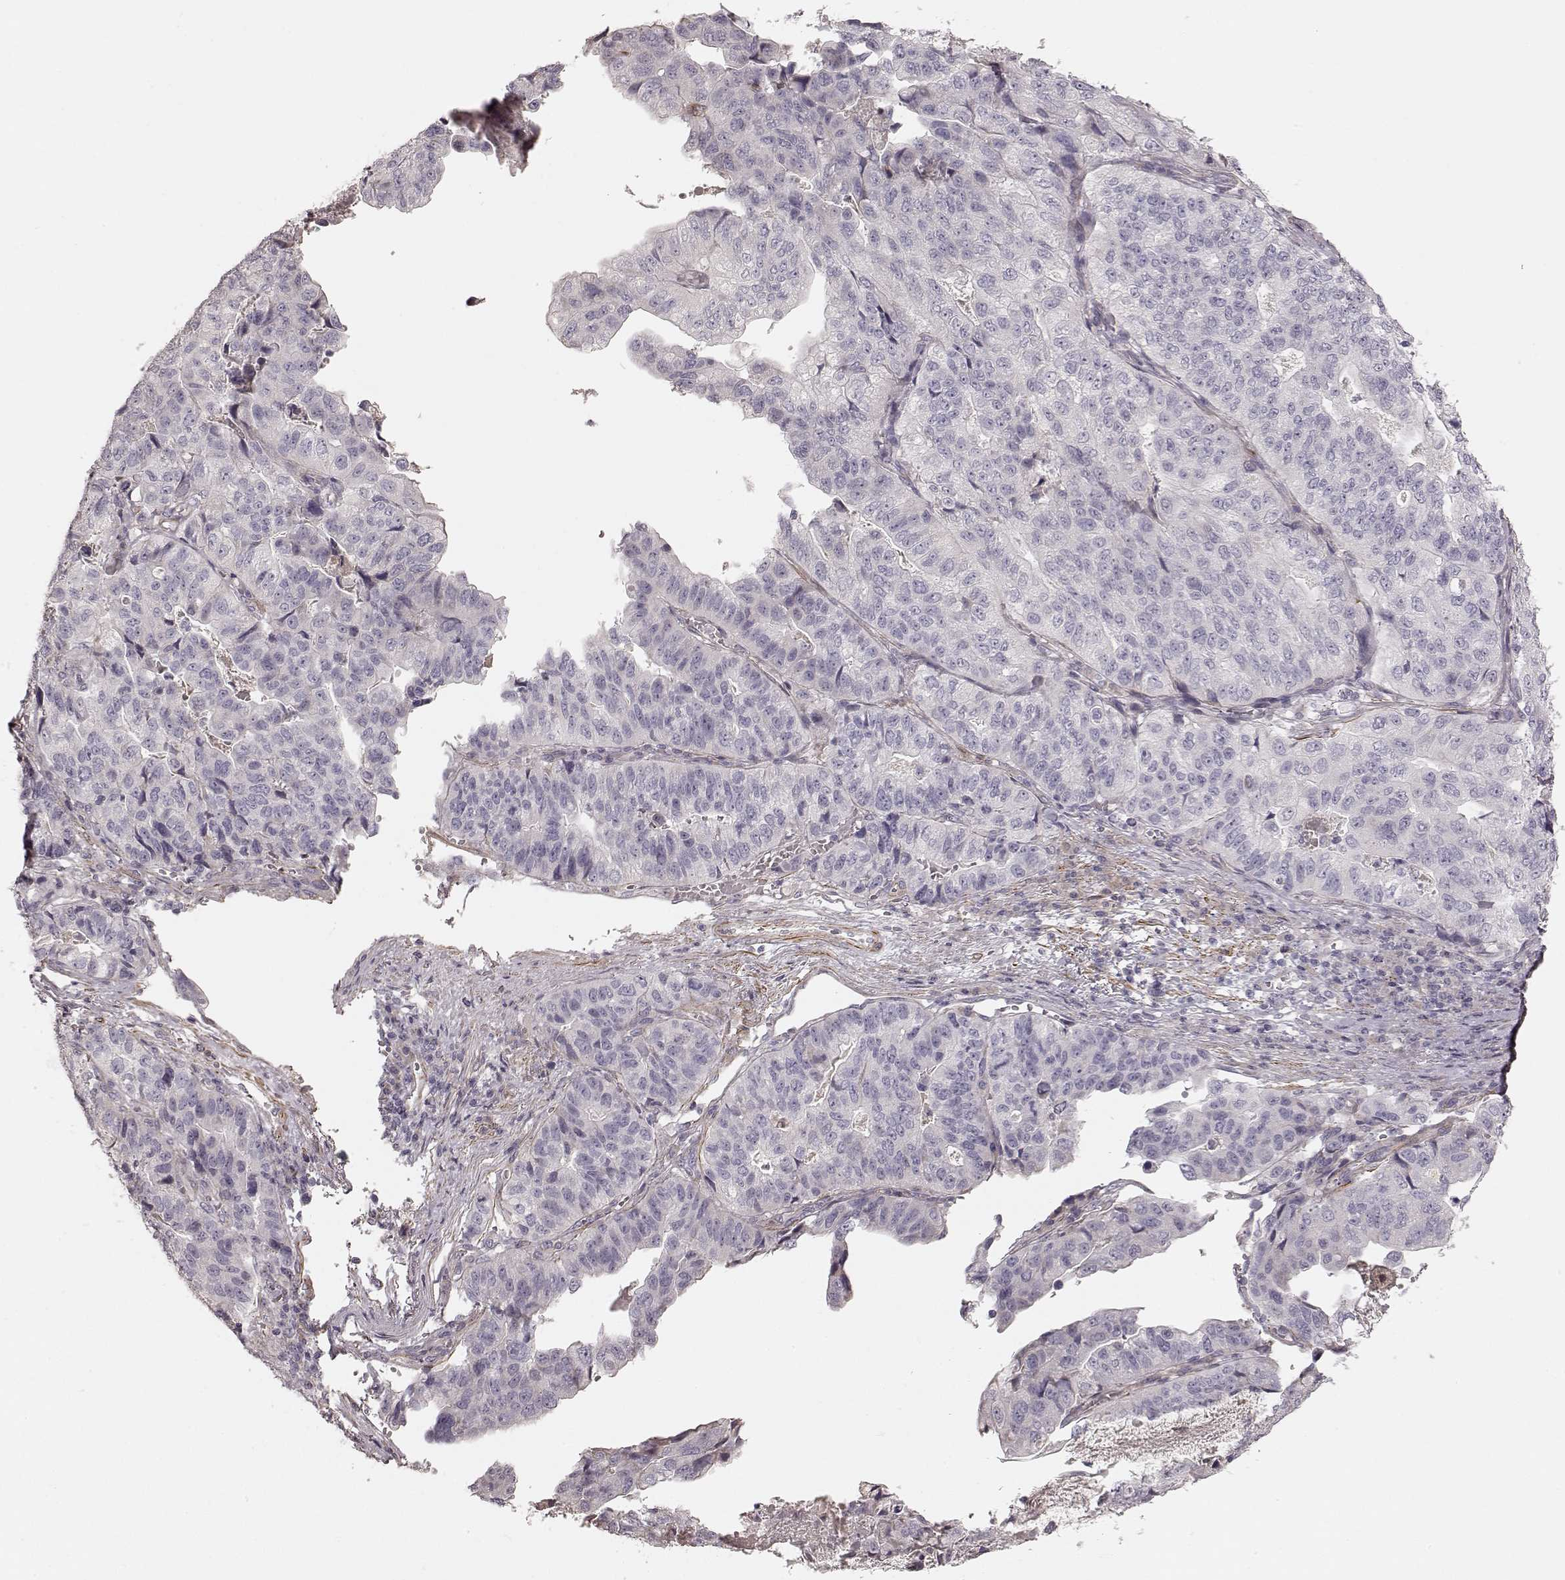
{"staining": {"intensity": "negative", "quantity": "none", "location": "none"}, "tissue": "stomach cancer", "cell_type": "Tumor cells", "image_type": "cancer", "snomed": [{"axis": "morphology", "description": "Adenocarcinoma, NOS"}, {"axis": "topography", "description": "Stomach, upper"}], "caption": "Immunohistochemical staining of stomach adenocarcinoma shows no significant staining in tumor cells. The staining is performed using DAB (3,3'-diaminobenzidine) brown chromogen with nuclei counter-stained in using hematoxylin.", "gene": "KCNJ9", "patient": {"sex": "female", "age": 67}}